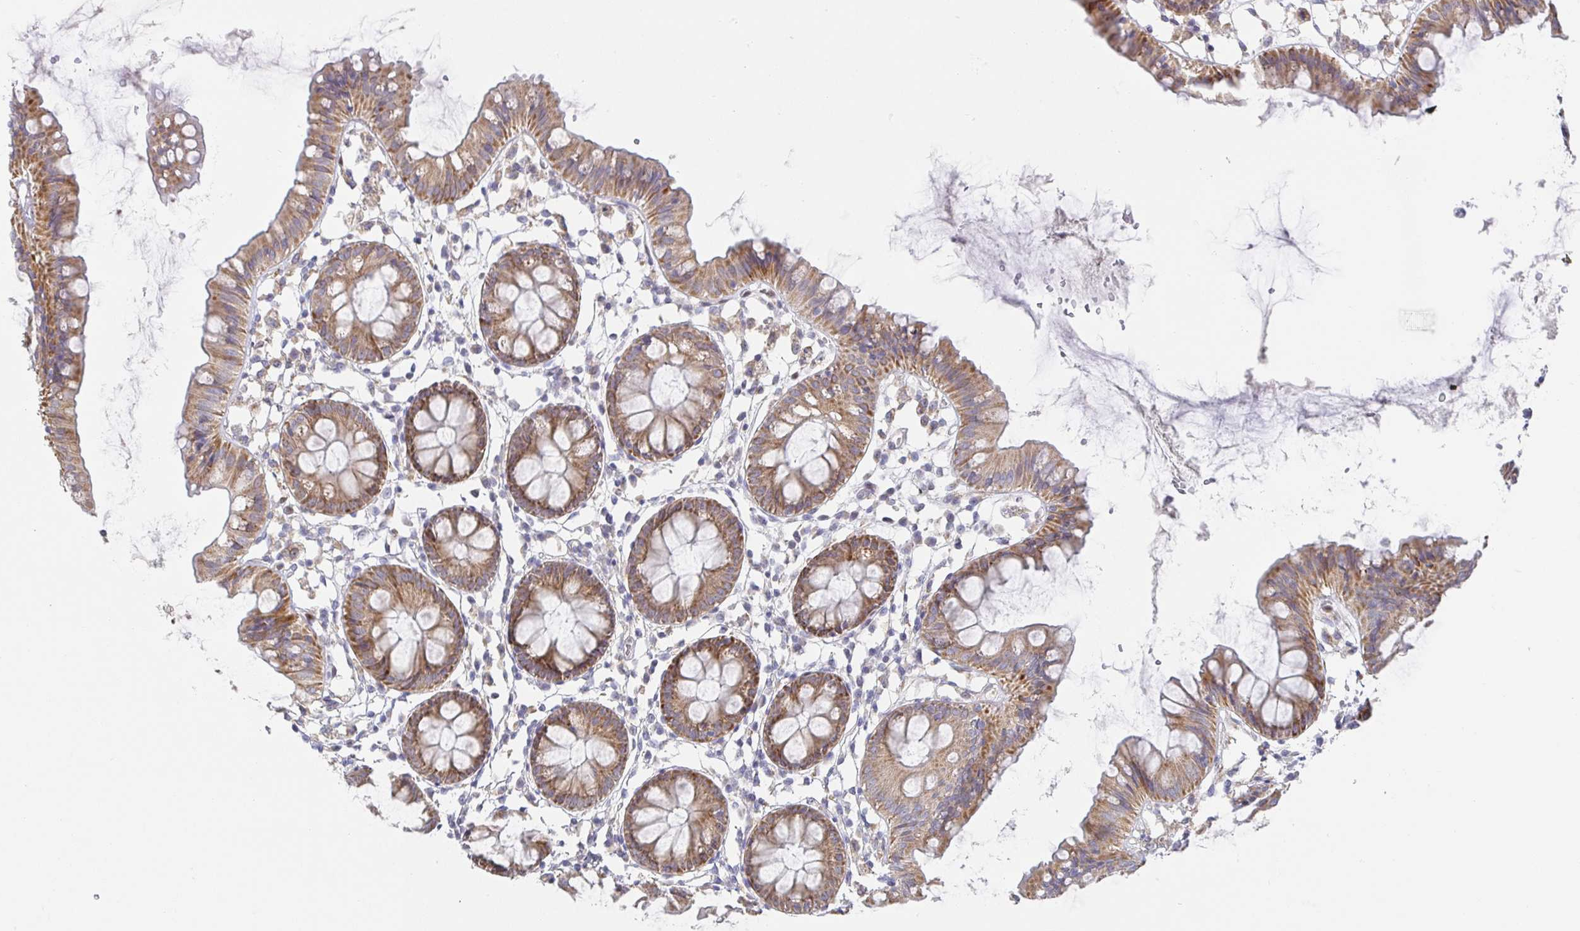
{"staining": {"intensity": "negative", "quantity": "none", "location": "none"}, "tissue": "colon", "cell_type": "Endothelial cells", "image_type": "normal", "snomed": [{"axis": "morphology", "description": "Normal tissue, NOS"}, {"axis": "topography", "description": "Colon"}], "caption": "Immunohistochemistry of benign human colon exhibits no staining in endothelial cells. (DAB (3,3'-diaminobenzidine) IHC with hematoxylin counter stain).", "gene": "CIT", "patient": {"sex": "female", "age": 84}}